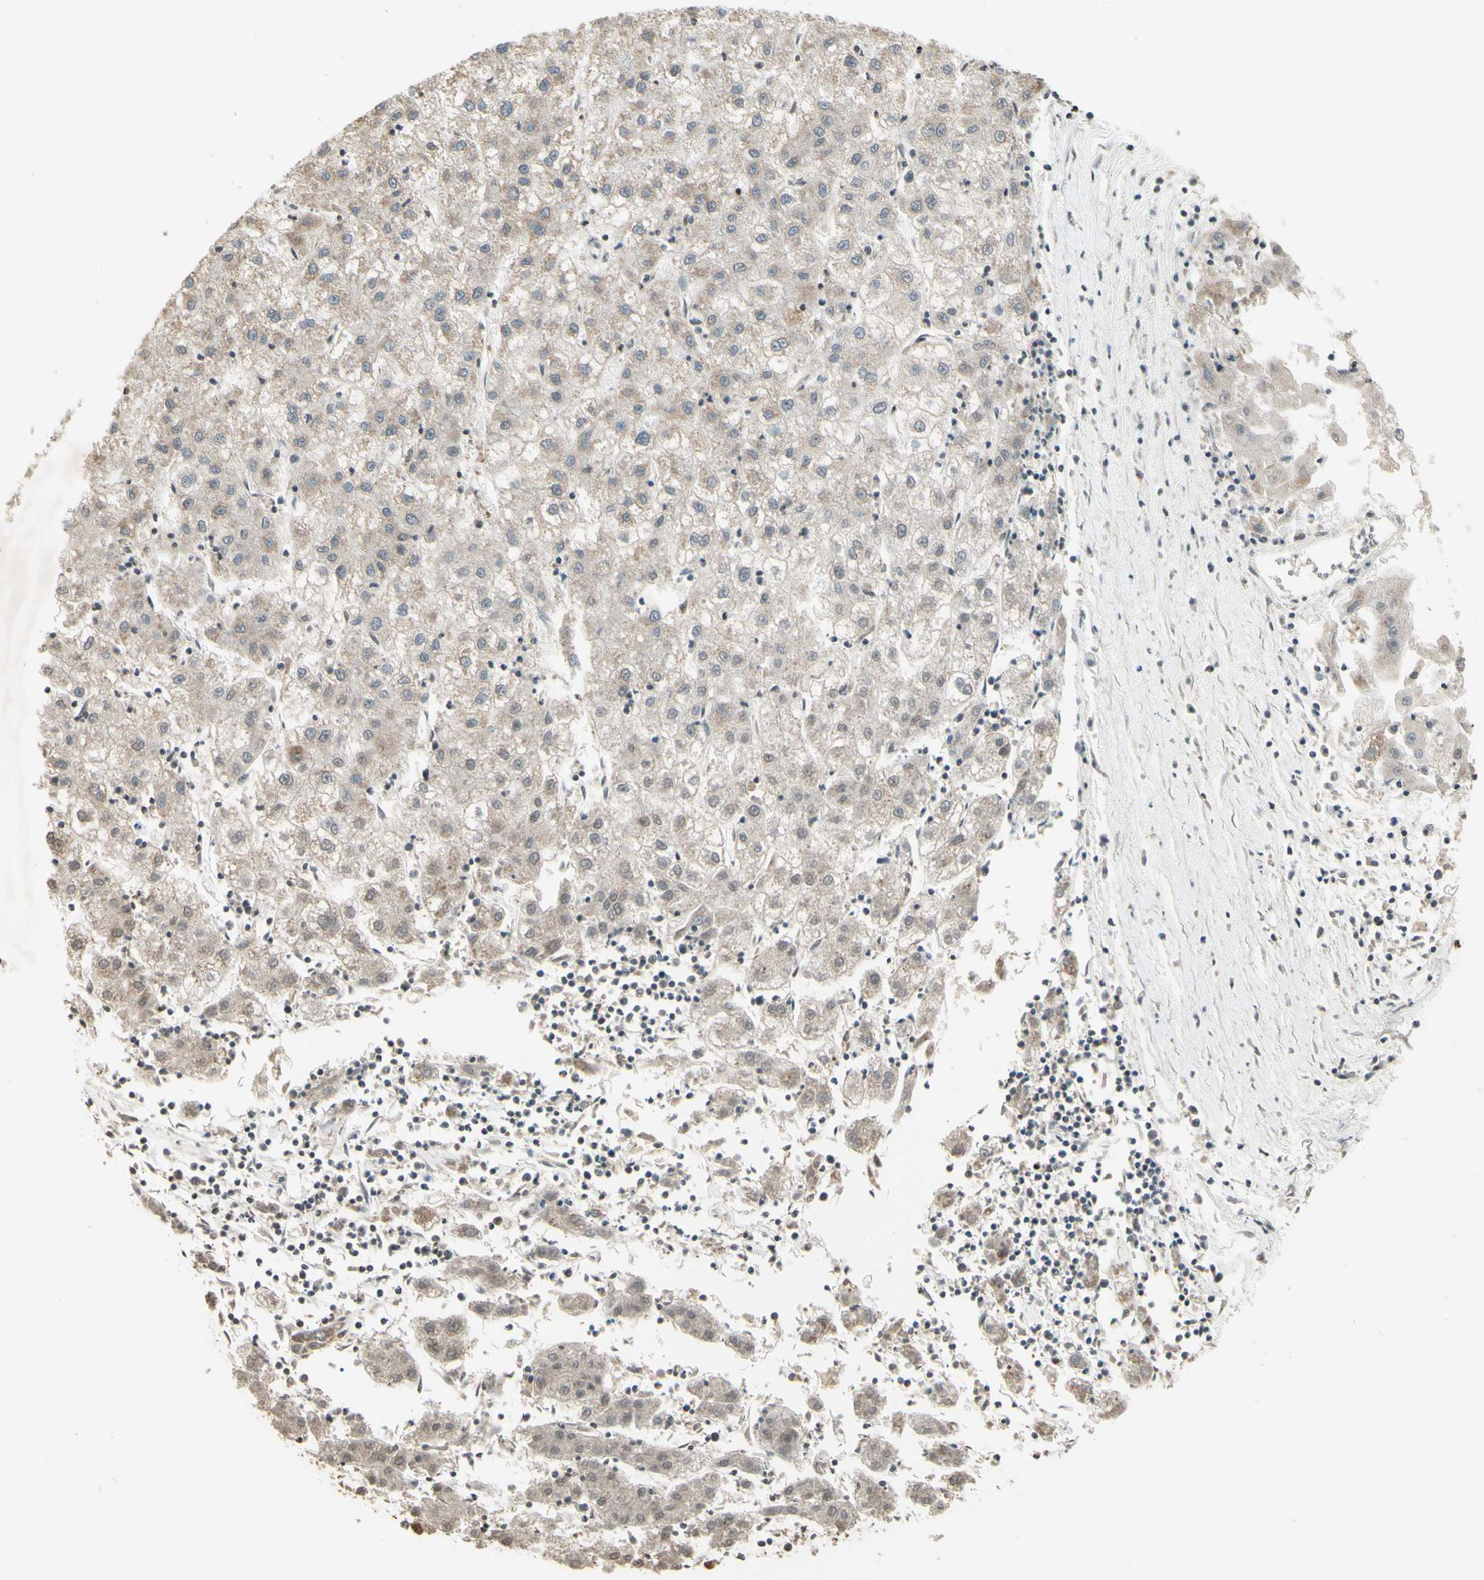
{"staining": {"intensity": "weak", "quantity": ">75%", "location": "cytoplasmic/membranous"}, "tissue": "liver cancer", "cell_type": "Tumor cells", "image_type": "cancer", "snomed": [{"axis": "morphology", "description": "Carcinoma, Hepatocellular, NOS"}, {"axis": "topography", "description": "Liver"}], "caption": "Immunohistochemical staining of human liver cancer shows low levels of weak cytoplasmic/membranous positivity in approximately >75% of tumor cells.", "gene": "NR3C1", "patient": {"sex": "male", "age": 72}}